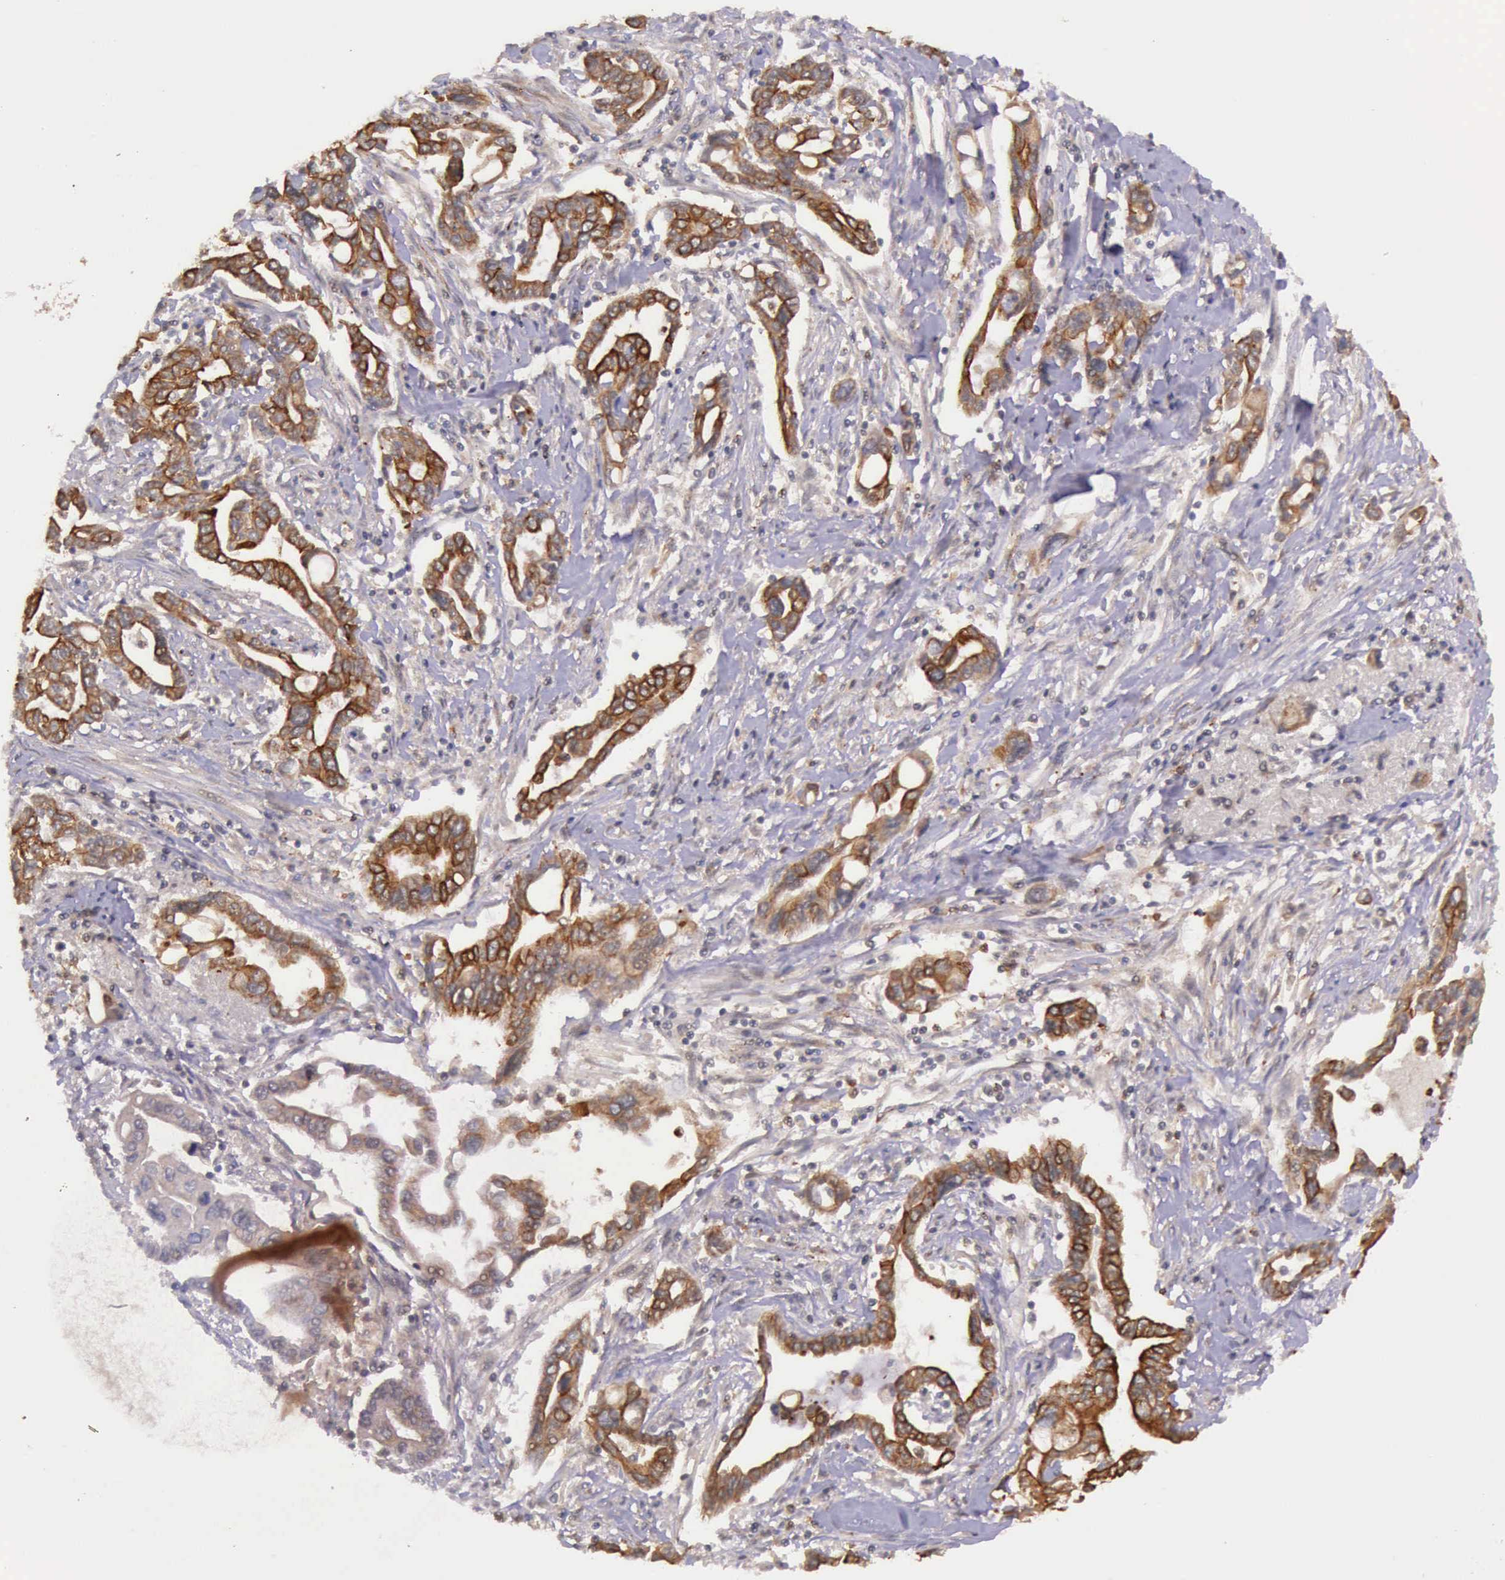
{"staining": {"intensity": "strong", "quantity": "25%-75%", "location": "cytoplasmic/membranous"}, "tissue": "pancreatic cancer", "cell_type": "Tumor cells", "image_type": "cancer", "snomed": [{"axis": "morphology", "description": "Adenocarcinoma, NOS"}, {"axis": "topography", "description": "Pancreas"}], "caption": "Adenocarcinoma (pancreatic) stained with a brown dye exhibits strong cytoplasmic/membranous positive positivity in about 25%-75% of tumor cells.", "gene": "PRICKLE3", "patient": {"sex": "female", "age": 57}}